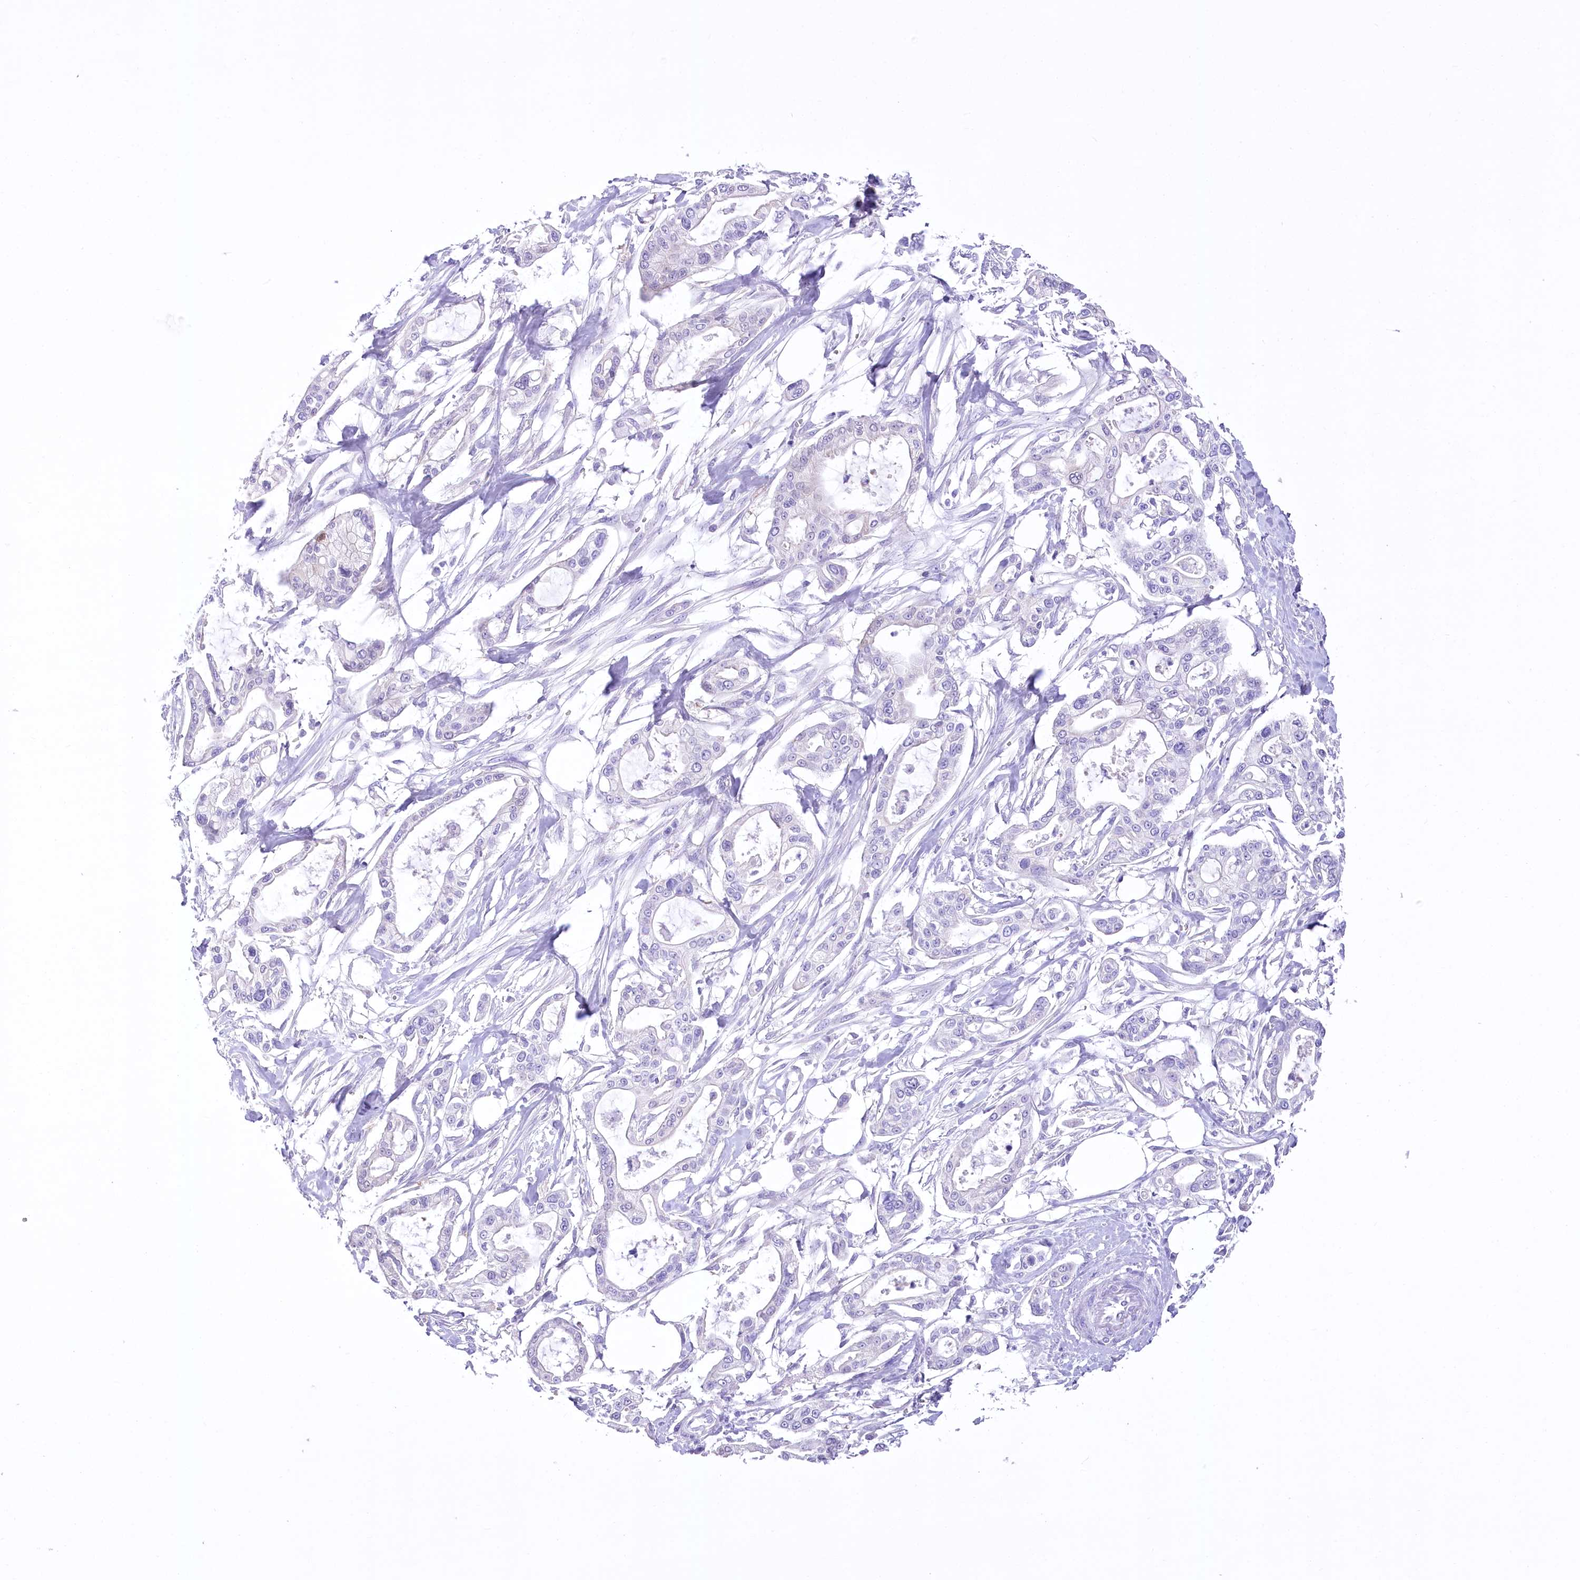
{"staining": {"intensity": "negative", "quantity": "none", "location": "none"}, "tissue": "pancreatic cancer", "cell_type": "Tumor cells", "image_type": "cancer", "snomed": [{"axis": "morphology", "description": "Adenocarcinoma, NOS"}, {"axis": "topography", "description": "Pancreas"}], "caption": "There is no significant positivity in tumor cells of pancreatic adenocarcinoma.", "gene": "PBLD", "patient": {"sex": "male", "age": 68}}